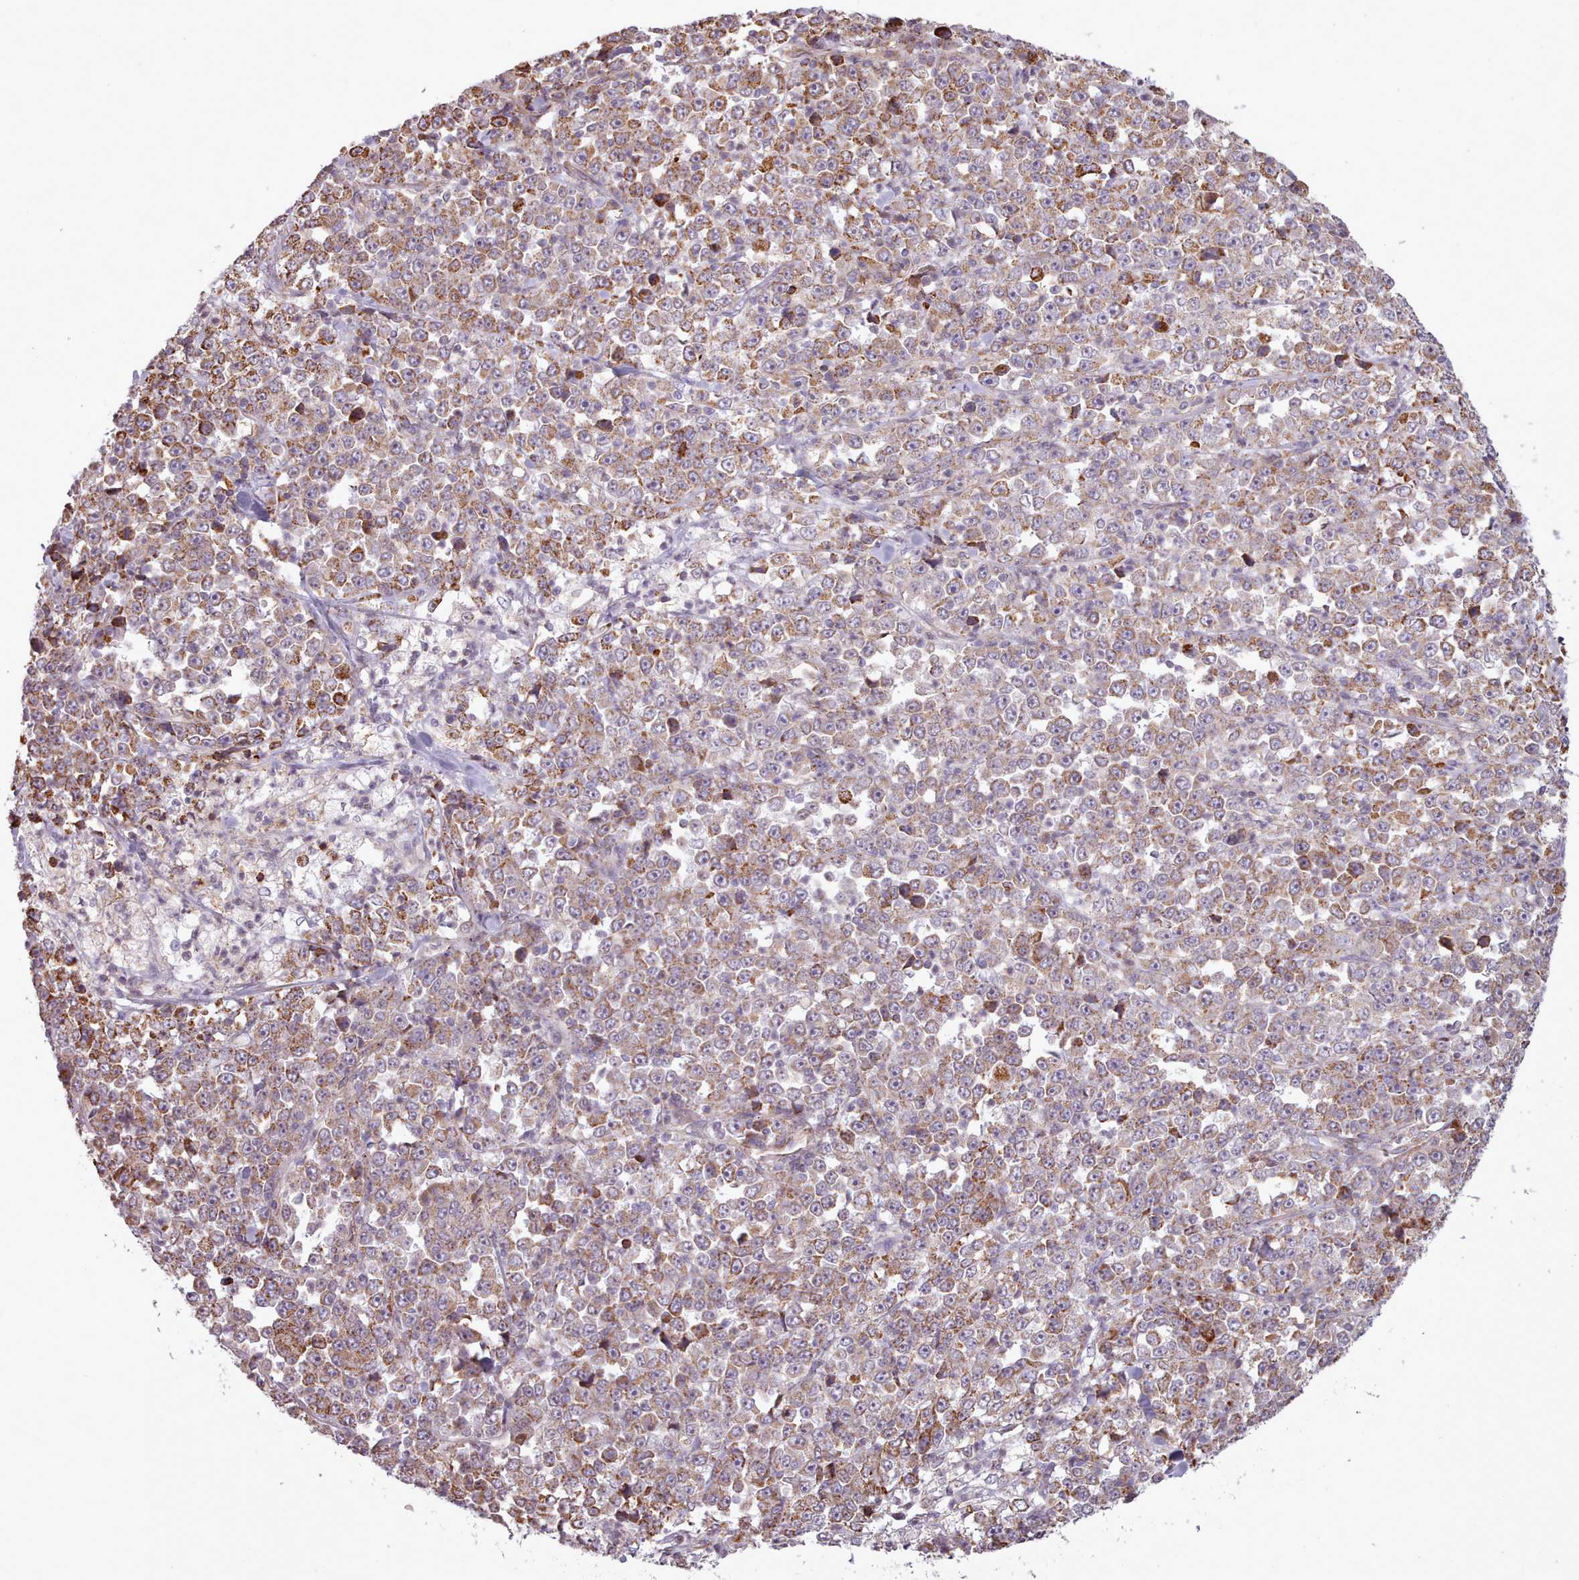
{"staining": {"intensity": "moderate", "quantity": "25%-75%", "location": "cytoplasmic/membranous"}, "tissue": "stomach cancer", "cell_type": "Tumor cells", "image_type": "cancer", "snomed": [{"axis": "morphology", "description": "Normal tissue, NOS"}, {"axis": "morphology", "description": "Adenocarcinoma, NOS"}, {"axis": "topography", "description": "Stomach, upper"}, {"axis": "topography", "description": "Stomach"}], "caption": "IHC micrograph of stomach cancer stained for a protein (brown), which demonstrates medium levels of moderate cytoplasmic/membranous staining in approximately 25%-75% of tumor cells.", "gene": "ZMYM4", "patient": {"sex": "male", "age": 59}}